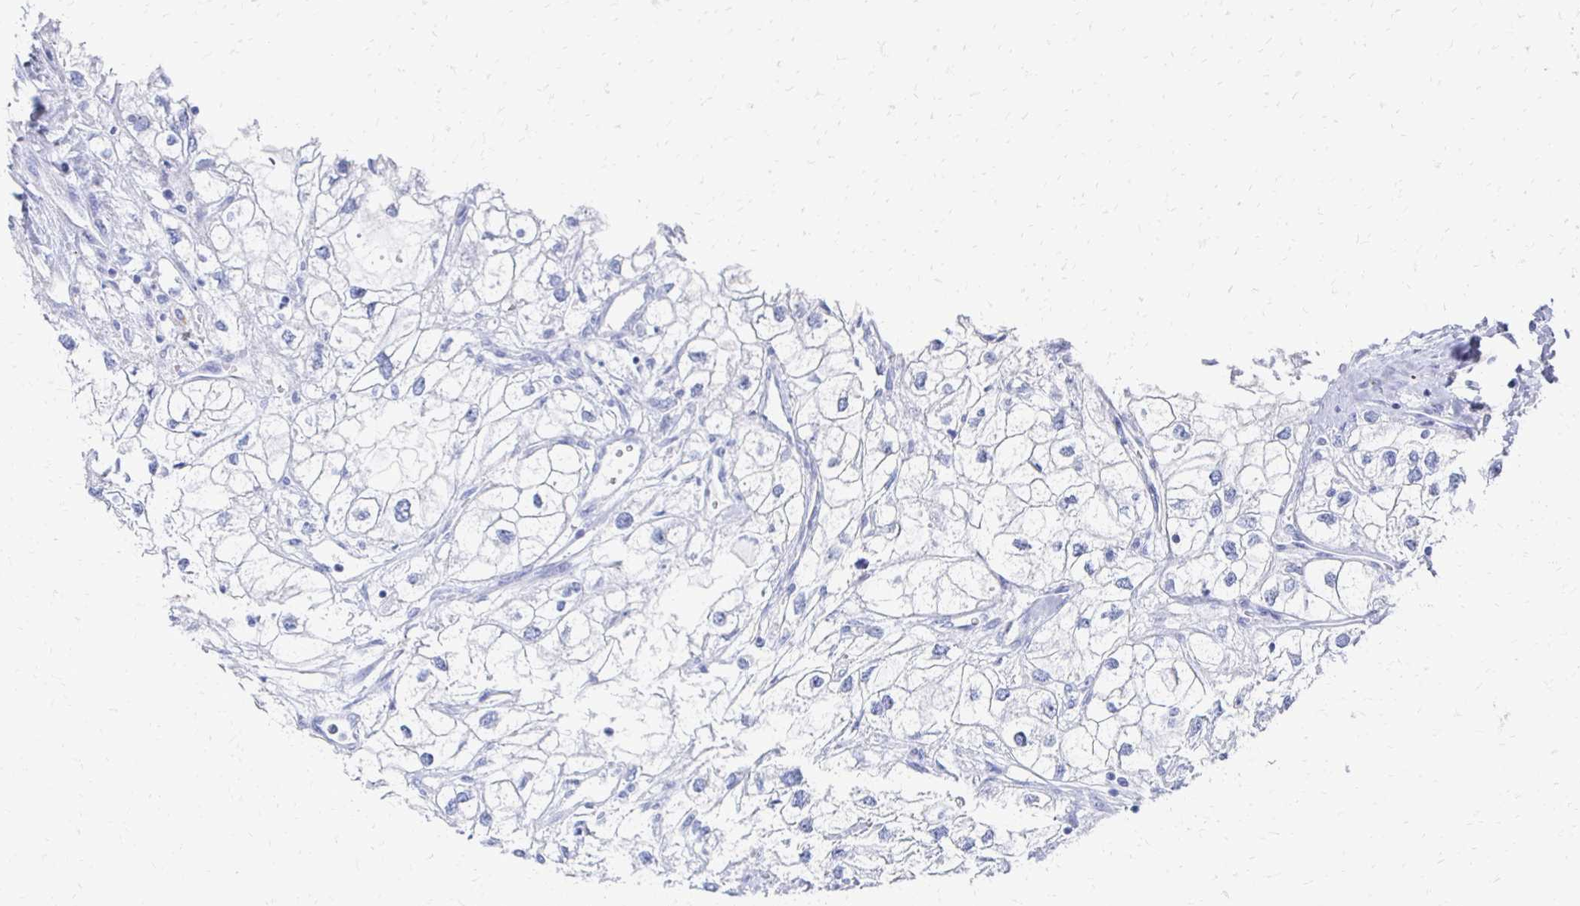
{"staining": {"intensity": "negative", "quantity": "none", "location": "none"}, "tissue": "renal cancer", "cell_type": "Tumor cells", "image_type": "cancer", "snomed": [{"axis": "morphology", "description": "Adenocarcinoma, NOS"}, {"axis": "topography", "description": "Kidney"}], "caption": "This is an IHC micrograph of human renal cancer (adenocarcinoma). There is no expression in tumor cells.", "gene": "CST6", "patient": {"sex": "male", "age": 59}}